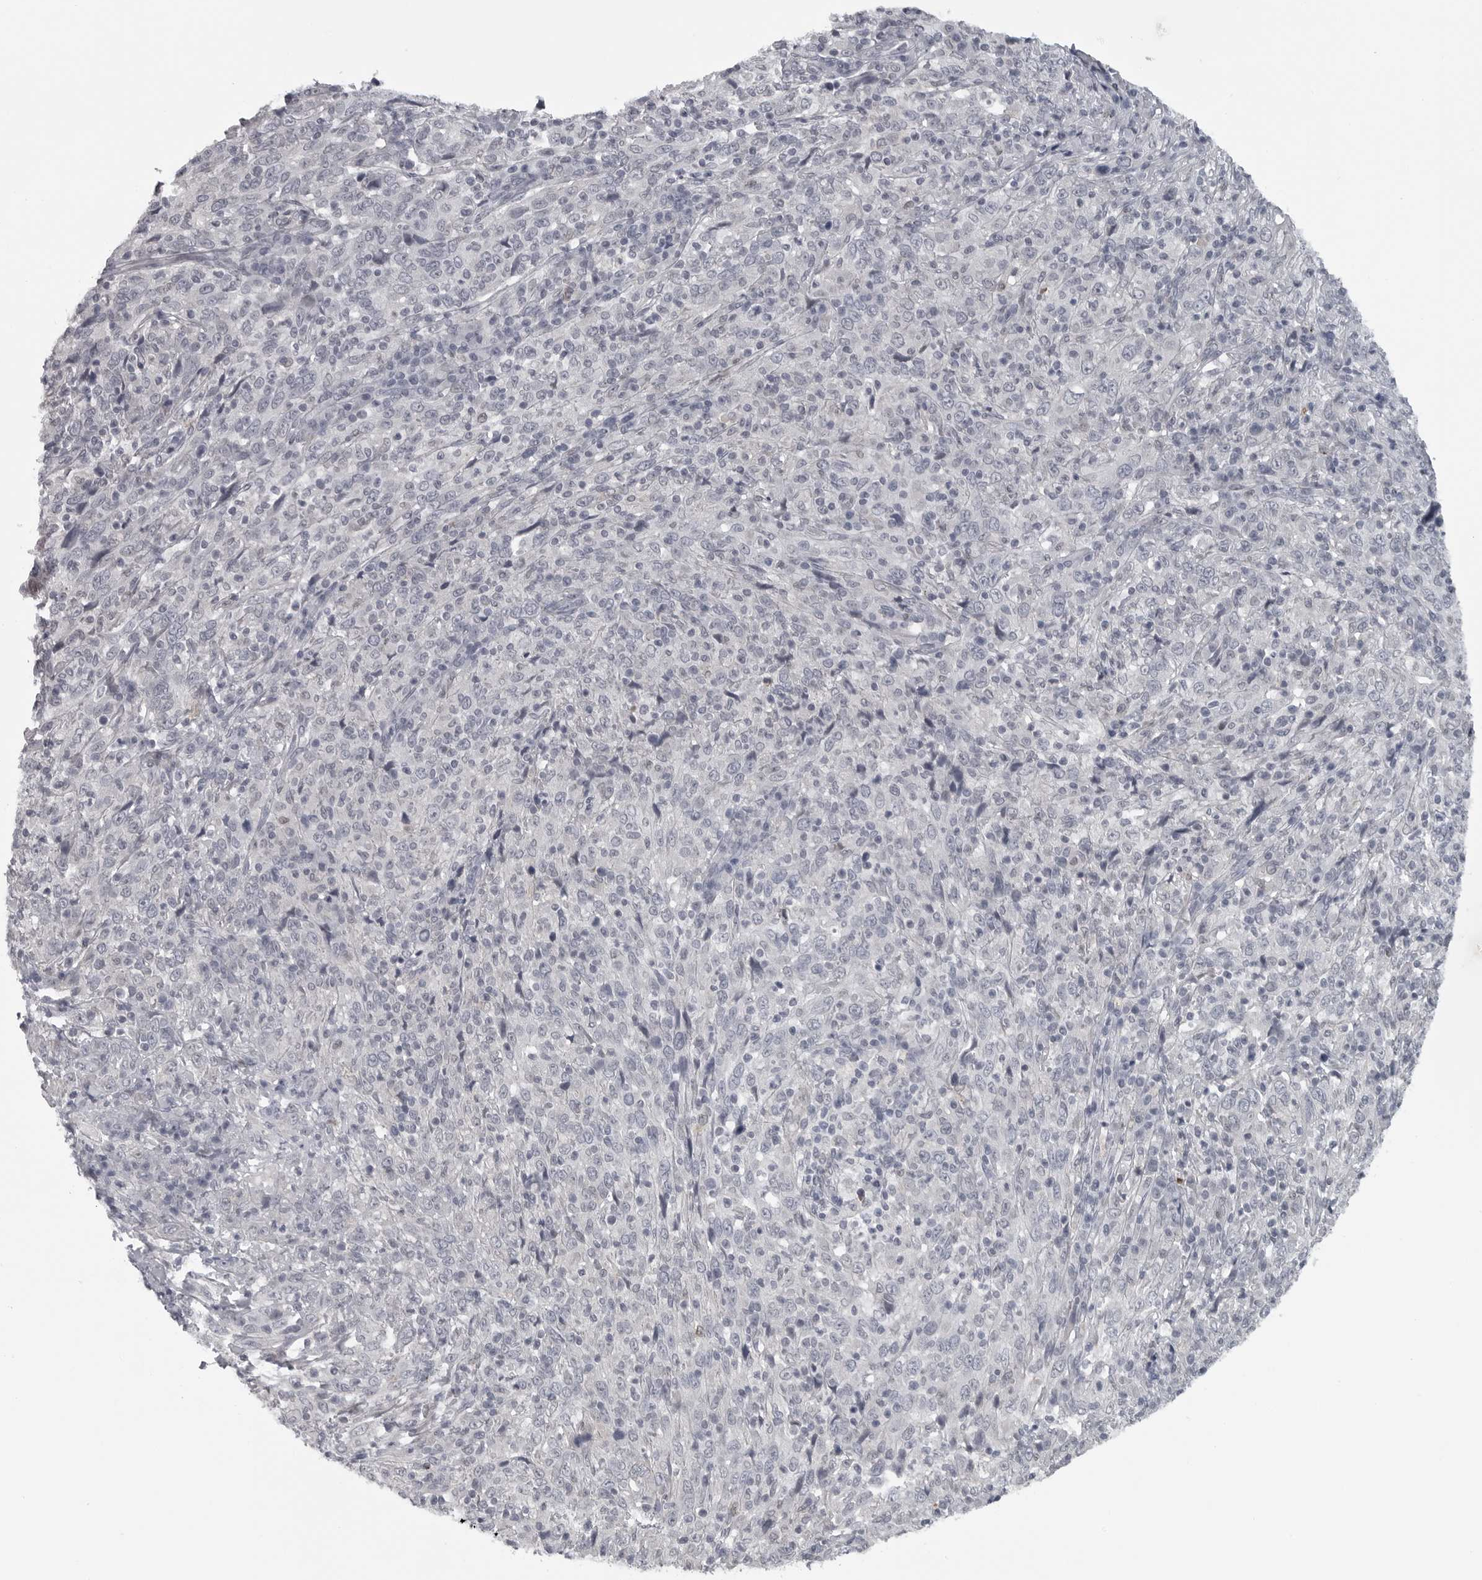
{"staining": {"intensity": "negative", "quantity": "none", "location": "none"}, "tissue": "cervical cancer", "cell_type": "Tumor cells", "image_type": "cancer", "snomed": [{"axis": "morphology", "description": "Squamous cell carcinoma, NOS"}, {"axis": "topography", "description": "Cervix"}], "caption": "This is an immunohistochemistry photomicrograph of cervical cancer (squamous cell carcinoma). There is no expression in tumor cells.", "gene": "LYSMD1", "patient": {"sex": "female", "age": 46}}